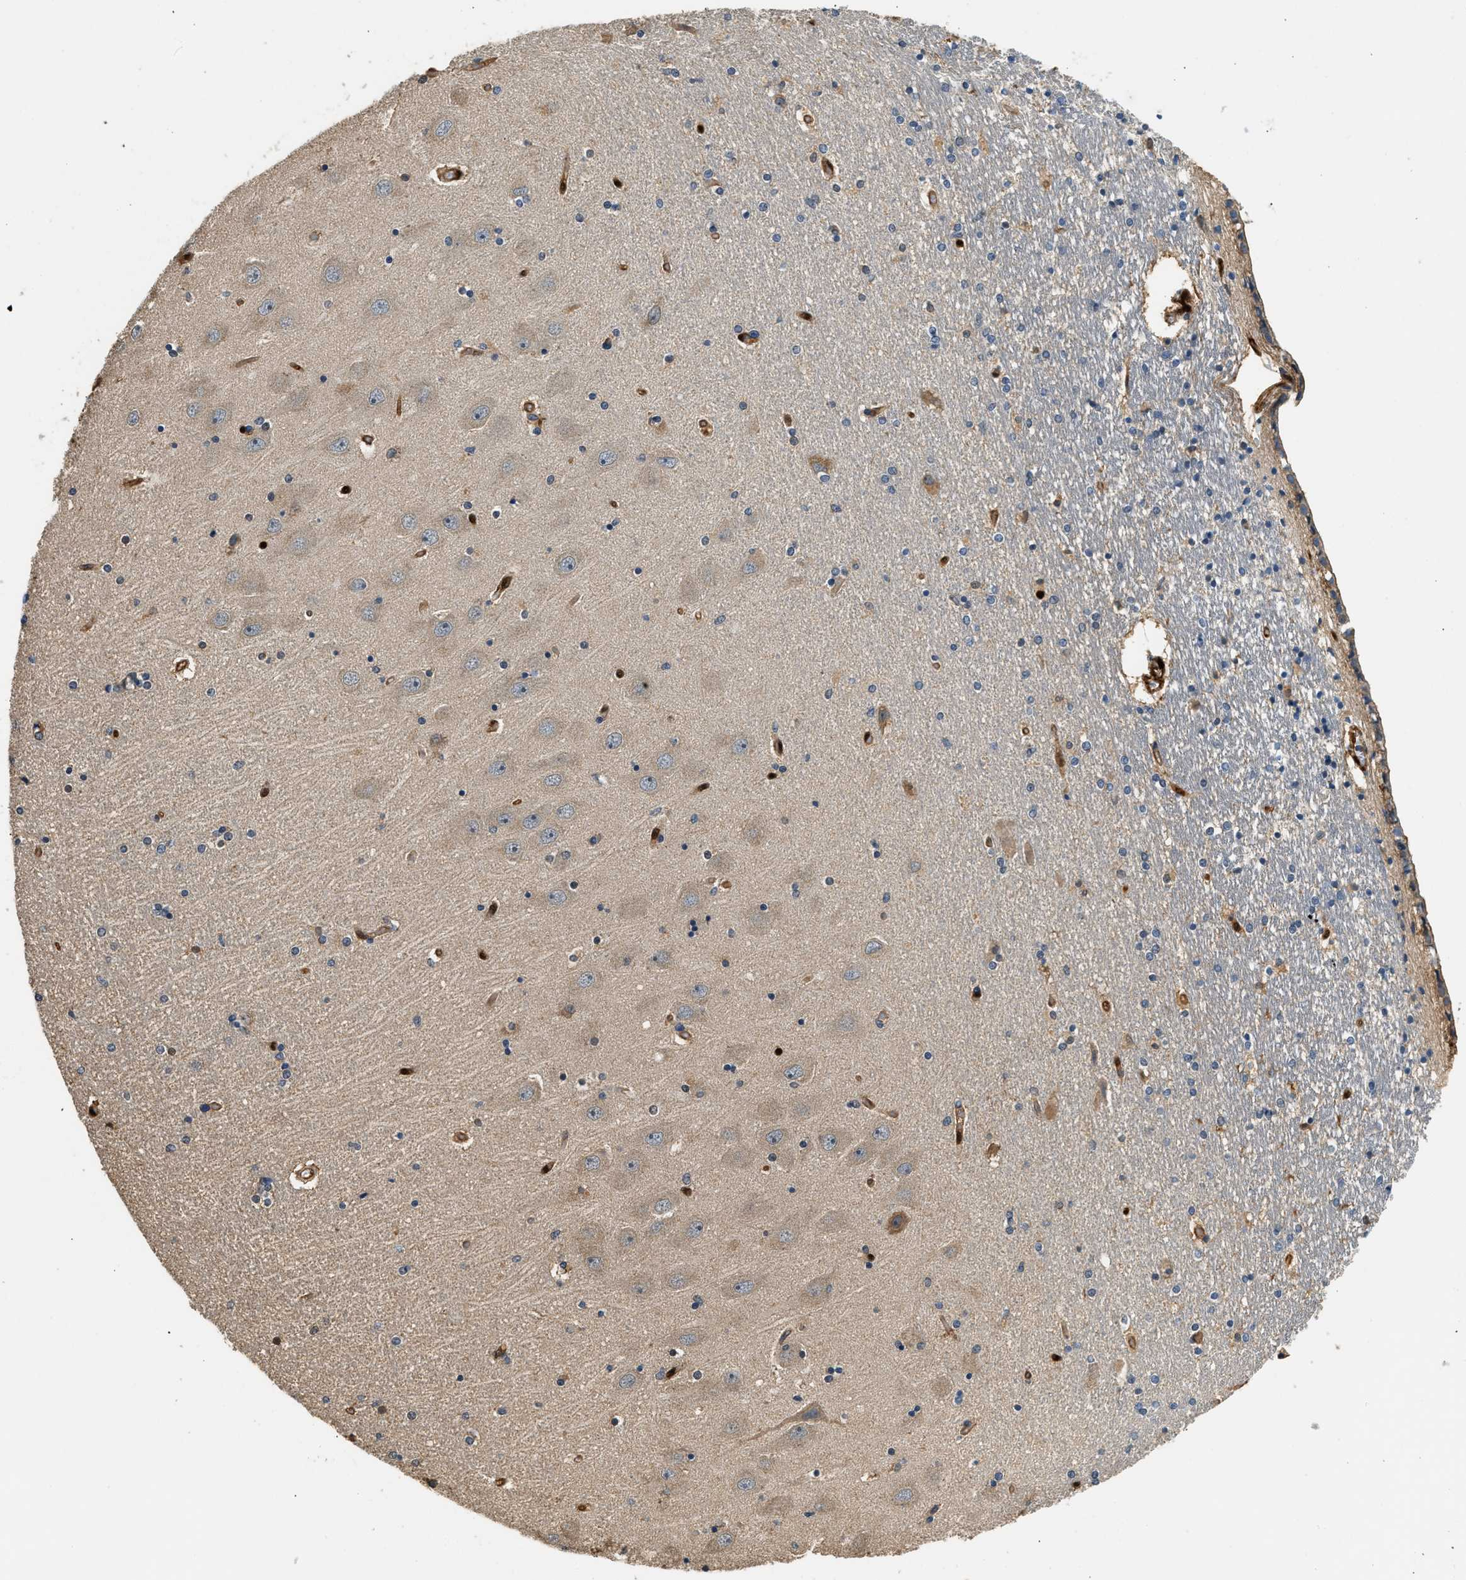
{"staining": {"intensity": "negative", "quantity": "none", "location": "none"}, "tissue": "hippocampus", "cell_type": "Glial cells", "image_type": "normal", "snomed": [{"axis": "morphology", "description": "Normal tissue, NOS"}, {"axis": "topography", "description": "Hippocampus"}], "caption": "Histopathology image shows no significant protein expression in glial cells of benign hippocampus. (DAB immunohistochemistry with hematoxylin counter stain).", "gene": "ANXA3", "patient": {"sex": "female", "age": 54}}